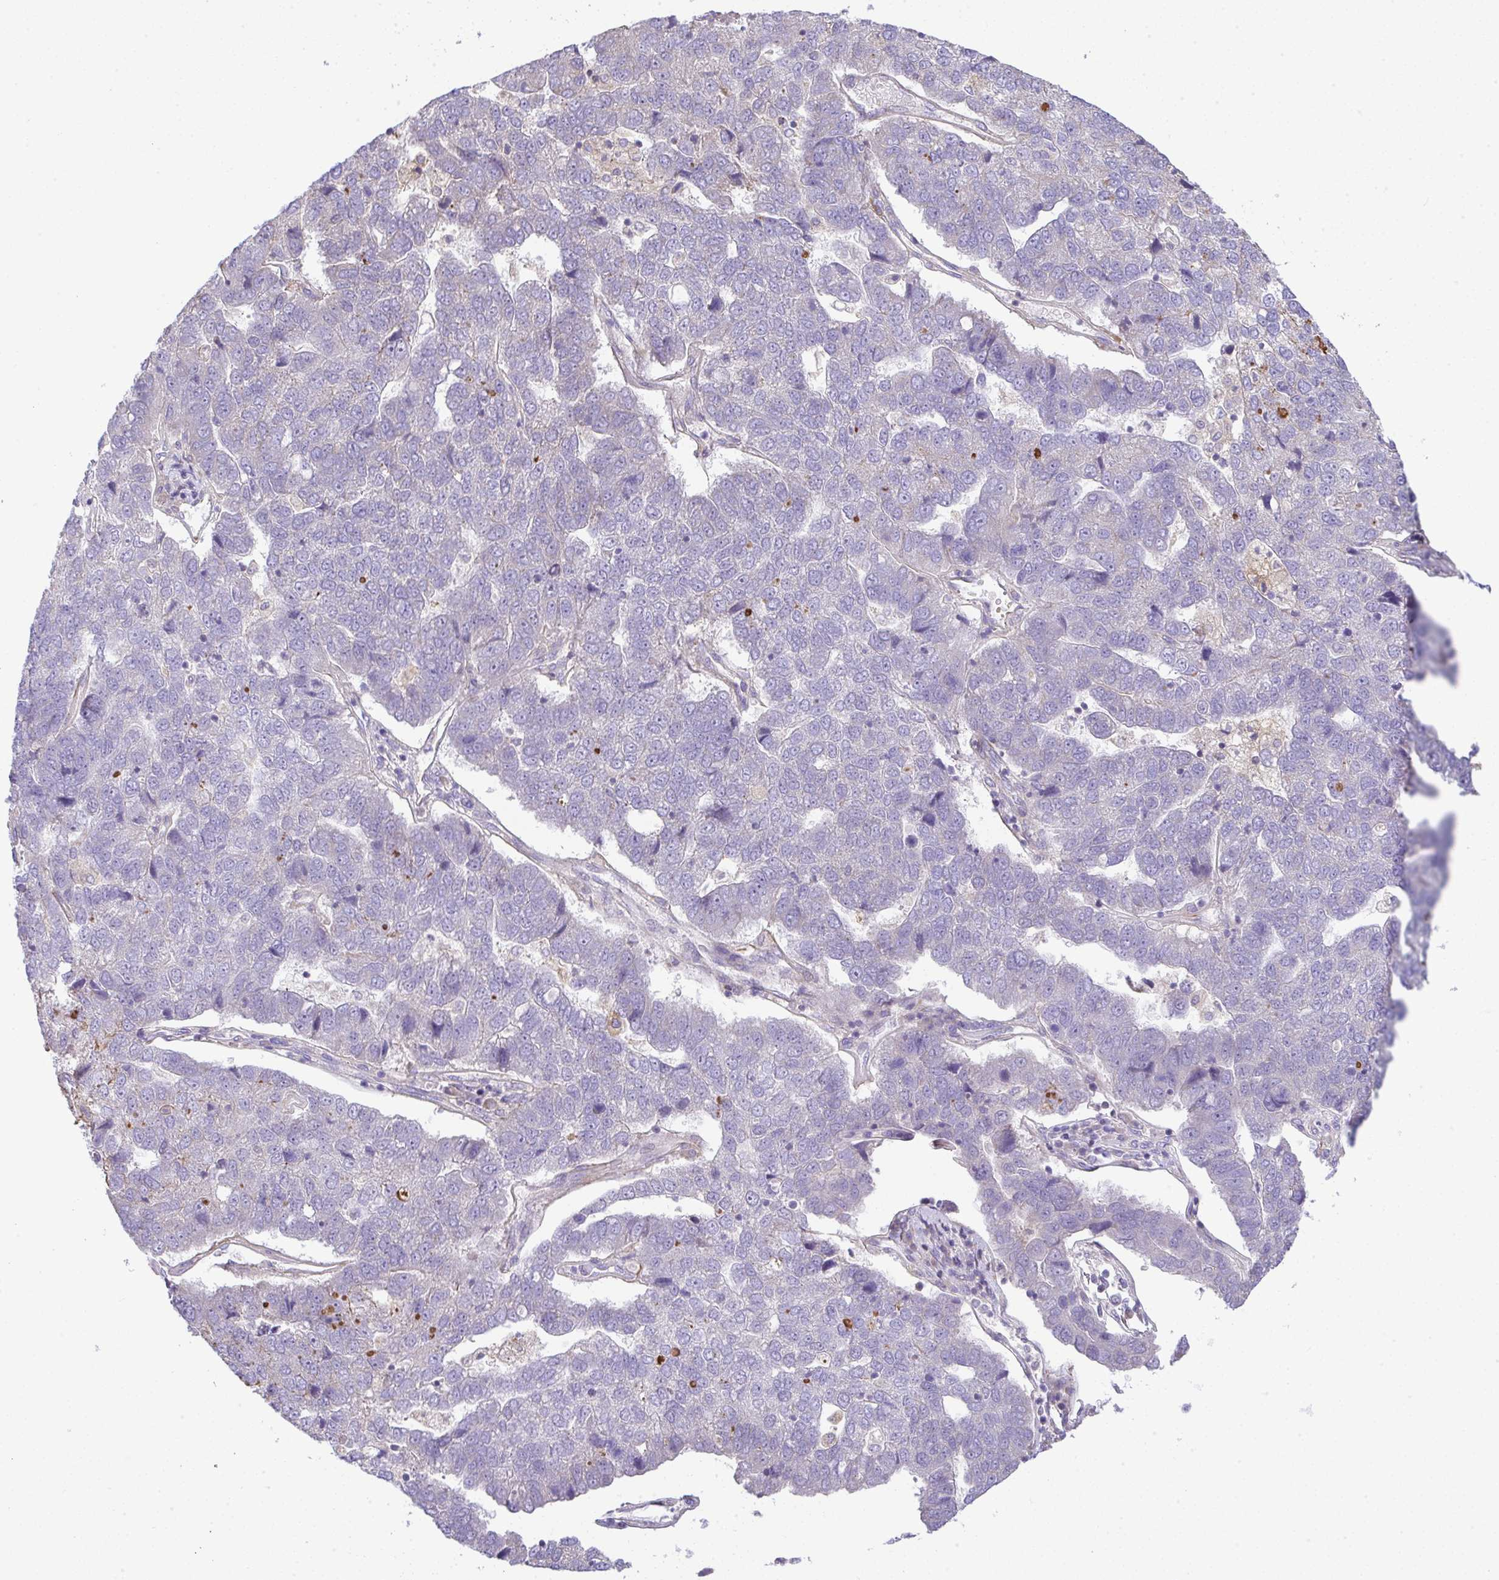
{"staining": {"intensity": "negative", "quantity": "none", "location": "none"}, "tissue": "pancreatic cancer", "cell_type": "Tumor cells", "image_type": "cancer", "snomed": [{"axis": "morphology", "description": "Adenocarcinoma, NOS"}, {"axis": "topography", "description": "Pancreas"}], "caption": "Photomicrograph shows no significant protein staining in tumor cells of pancreatic cancer (adenocarcinoma).", "gene": "GRID2", "patient": {"sex": "female", "age": 61}}